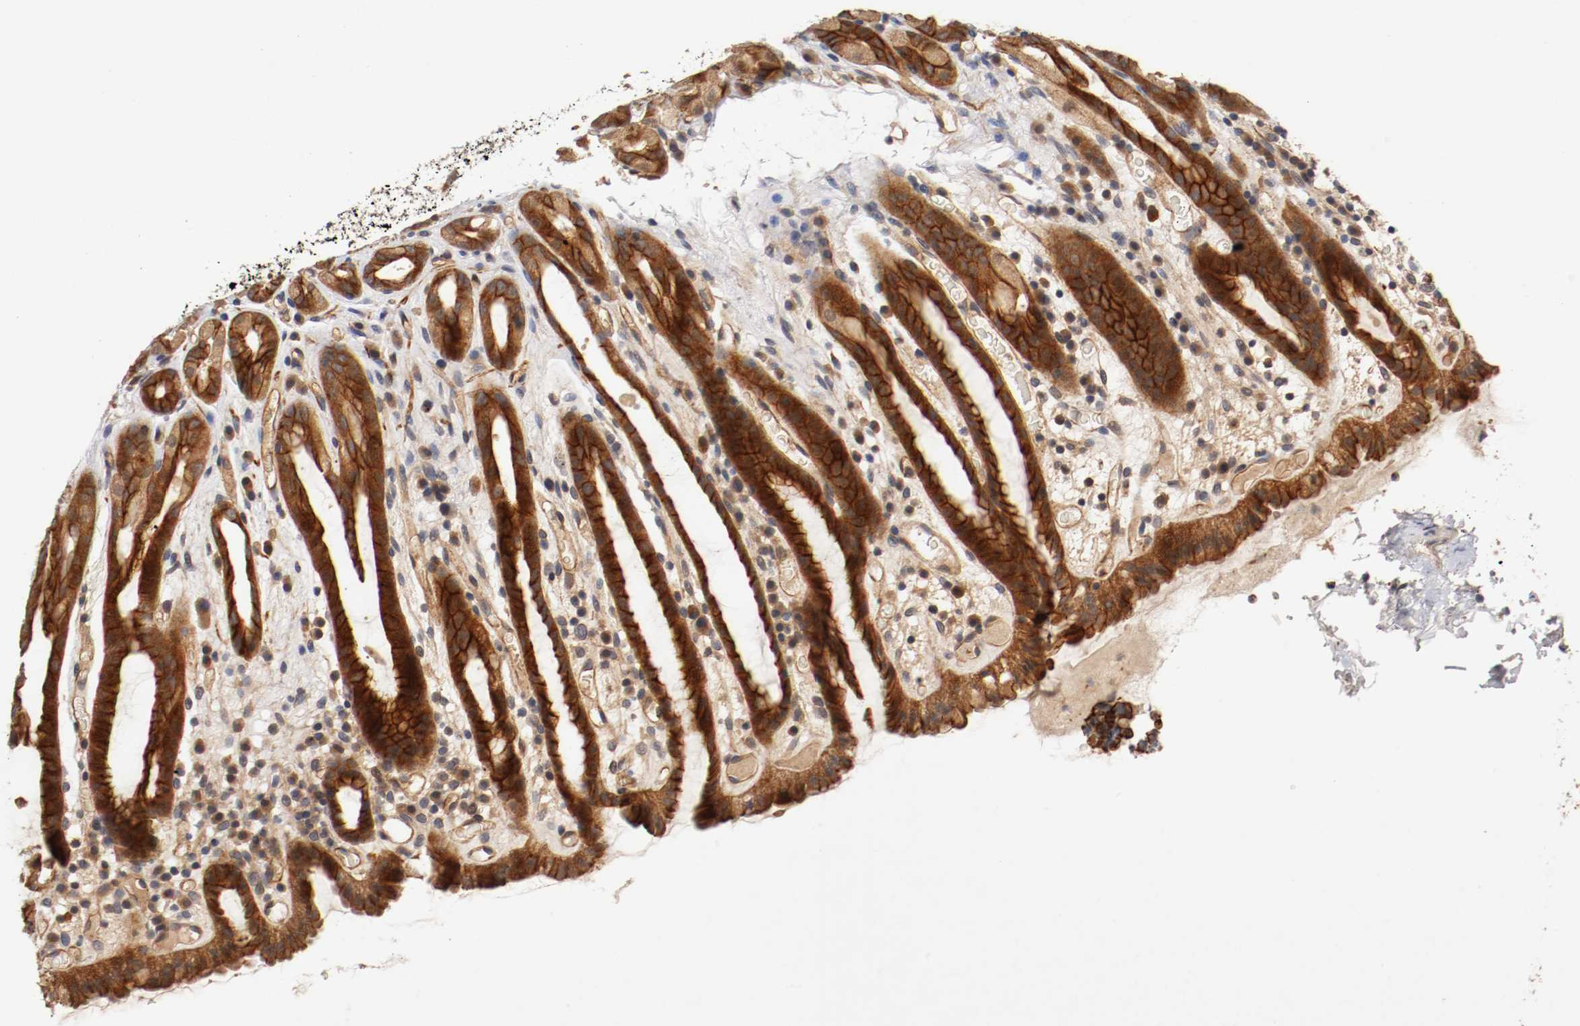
{"staining": {"intensity": "strong", "quantity": ">75%", "location": "cytoplasmic/membranous"}, "tissue": "stomach", "cell_type": "Glandular cells", "image_type": "normal", "snomed": [{"axis": "morphology", "description": "Normal tissue, NOS"}, {"axis": "topography", "description": "Stomach, upper"}], "caption": "The histopathology image exhibits immunohistochemical staining of benign stomach. There is strong cytoplasmic/membranous staining is appreciated in approximately >75% of glandular cells.", "gene": "TYK2", "patient": {"sex": "male", "age": 68}}